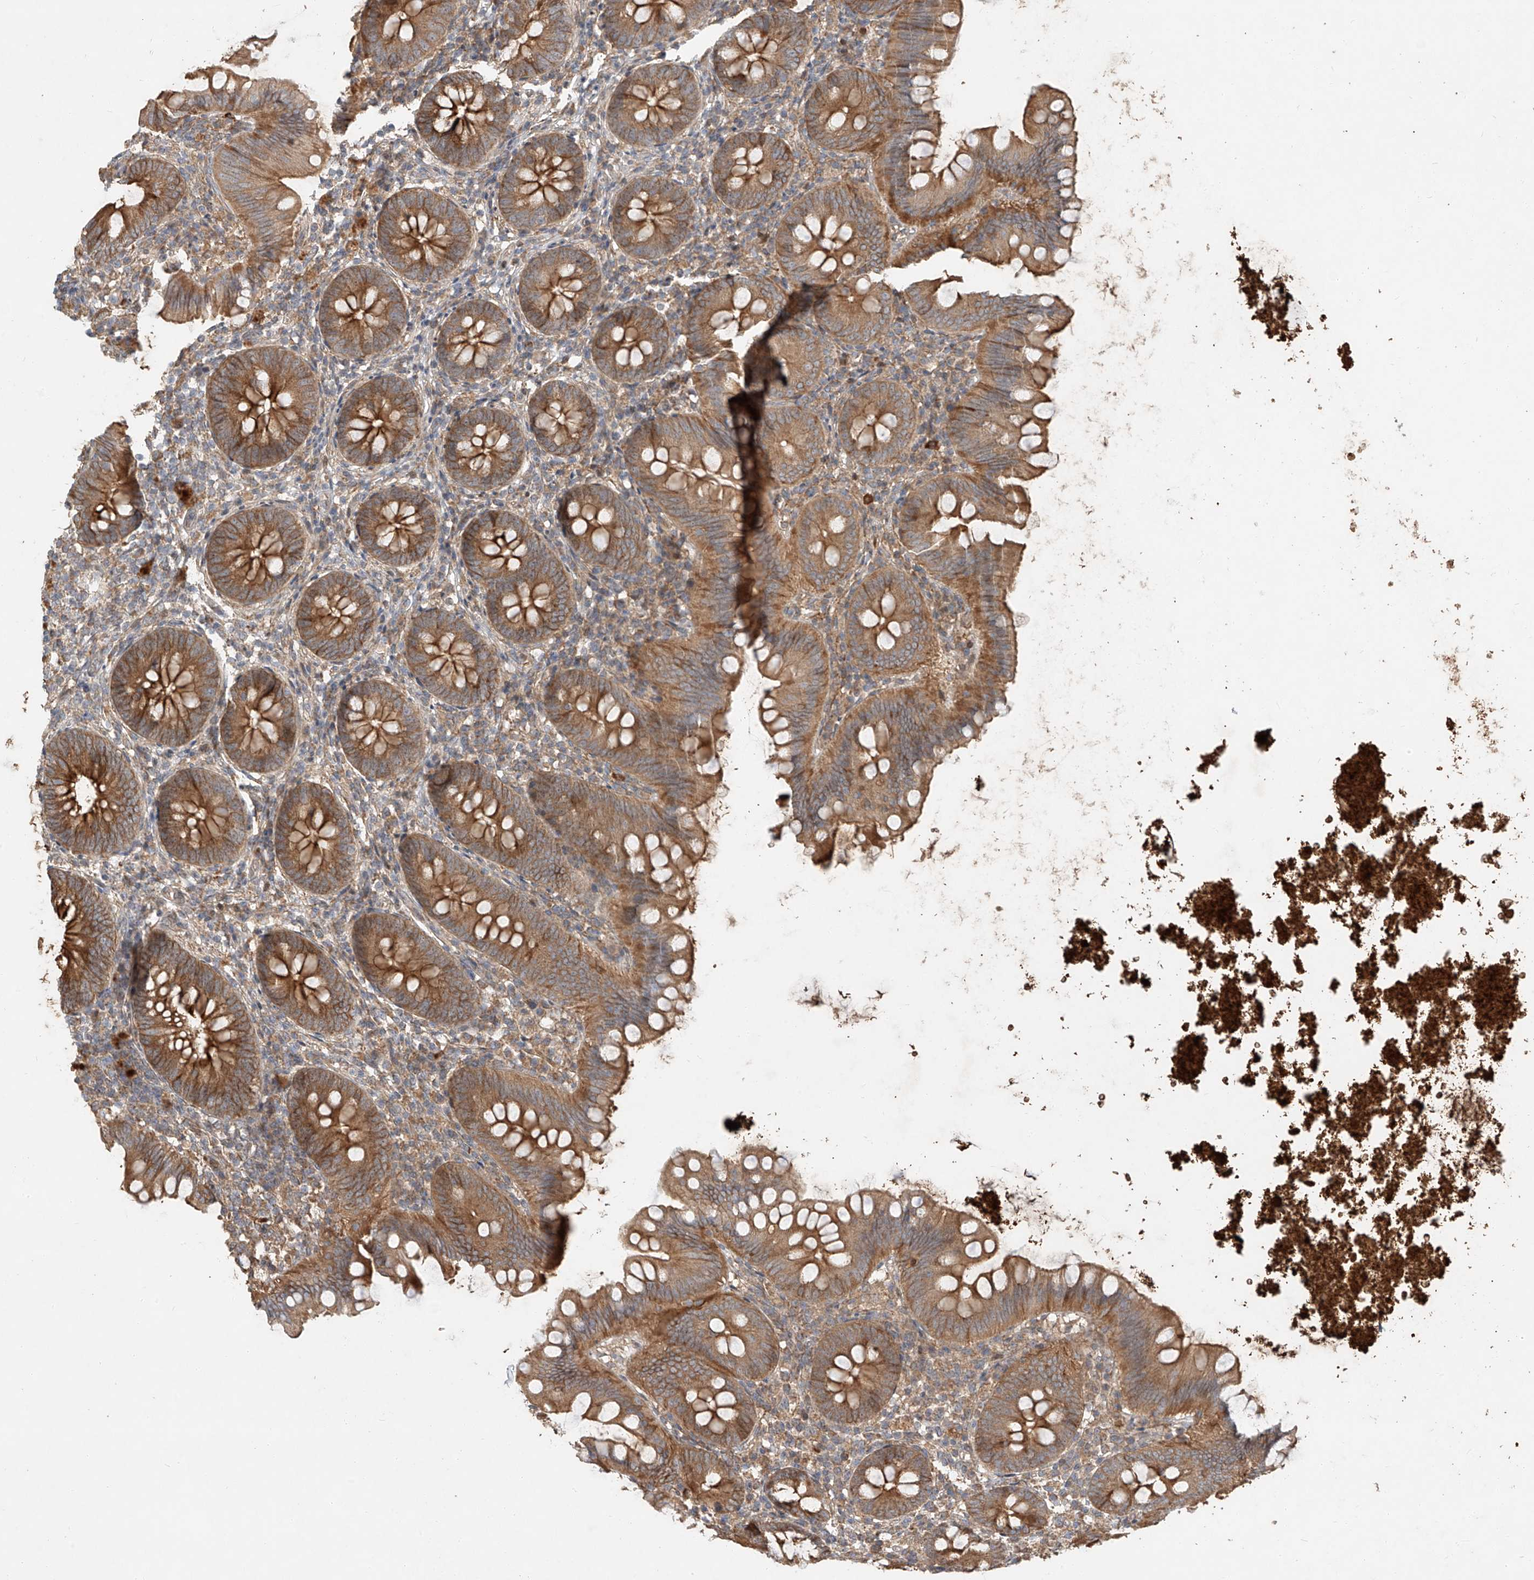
{"staining": {"intensity": "moderate", "quantity": ">75%", "location": "cytoplasmic/membranous"}, "tissue": "appendix", "cell_type": "Glandular cells", "image_type": "normal", "snomed": [{"axis": "morphology", "description": "Normal tissue, NOS"}, {"axis": "topography", "description": "Appendix"}], "caption": "Immunohistochemical staining of unremarkable human appendix displays moderate cytoplasmic/membranous protein staining in approximately >75% of glandular cells.", "gene": "TMEM61", "patient": {"sex": "female", "age": 62}}